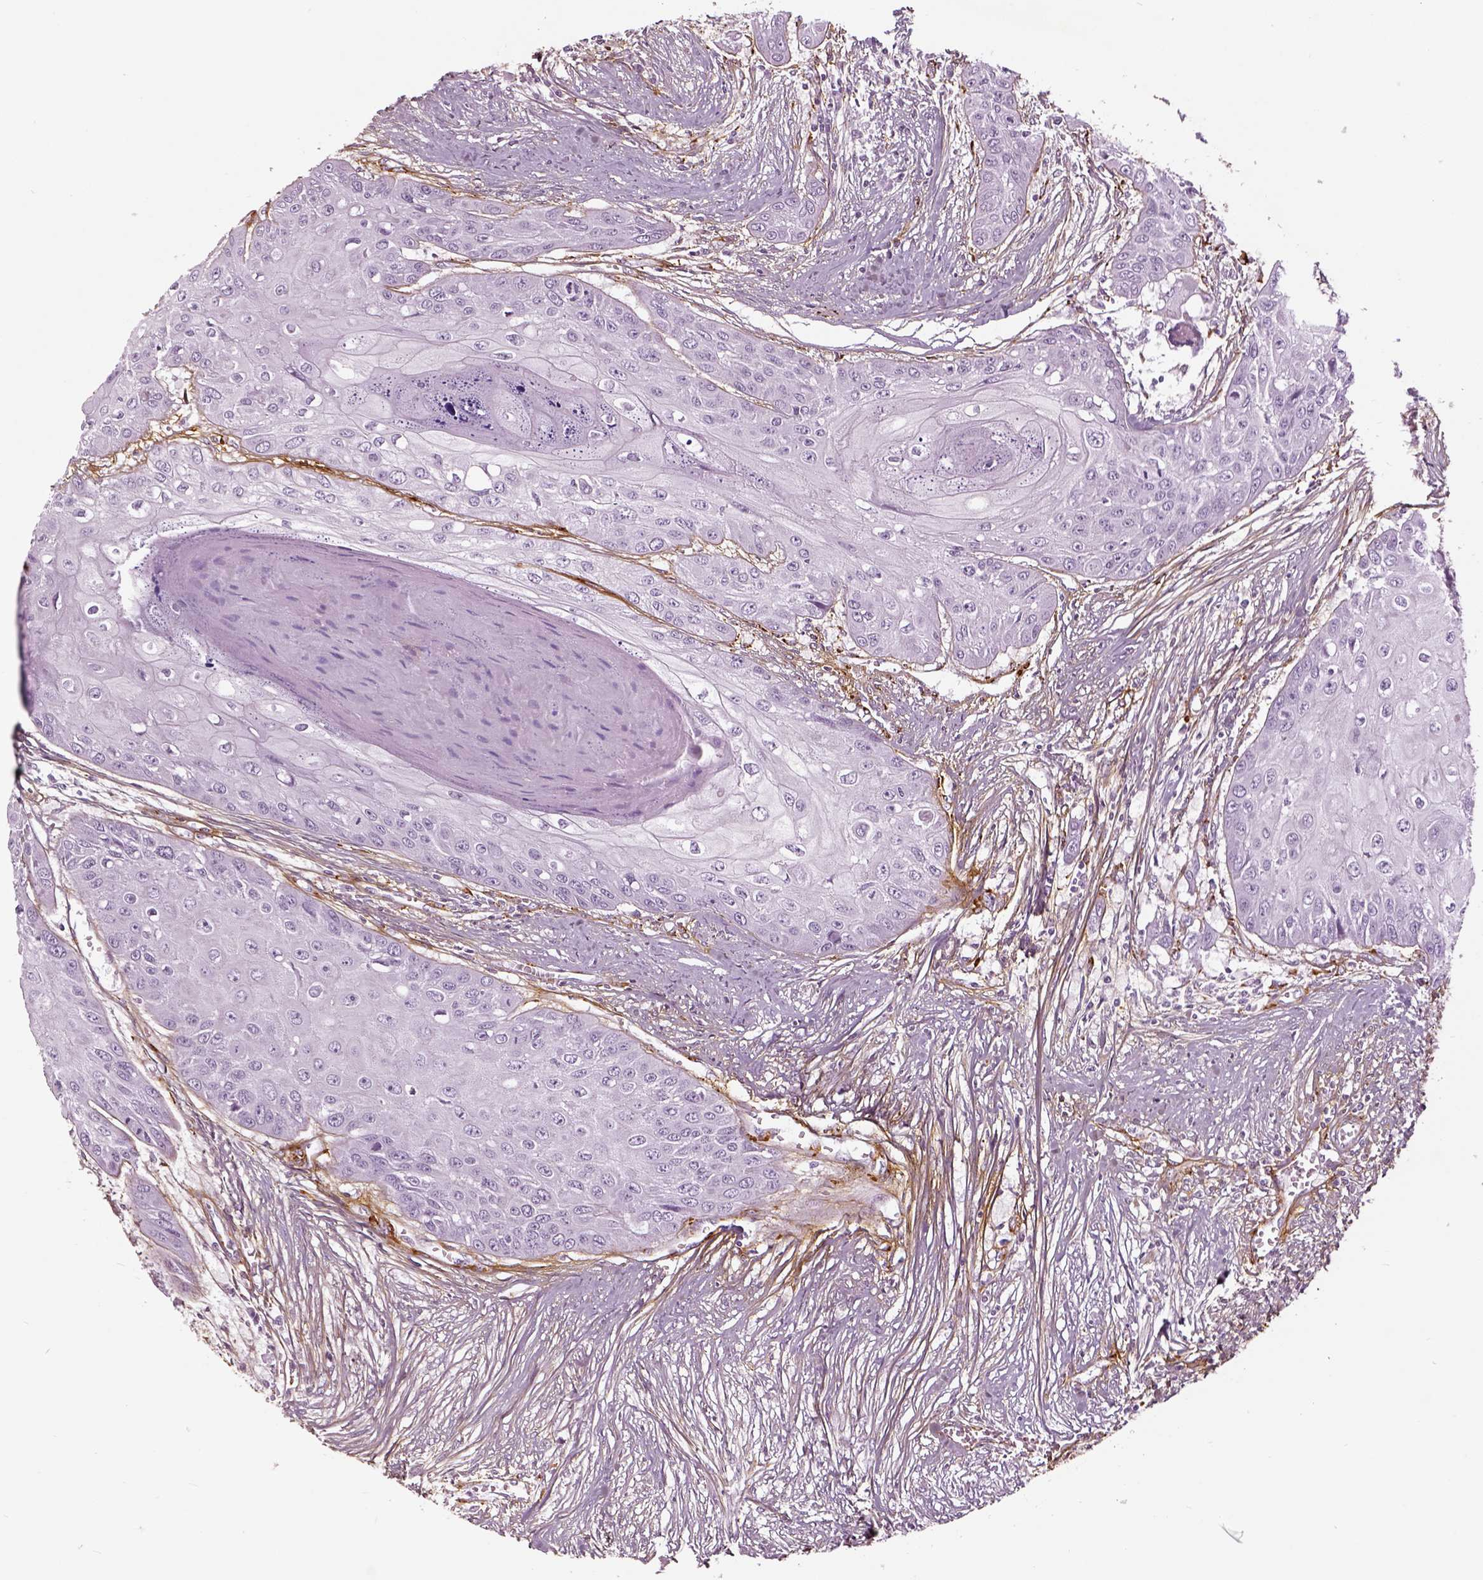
{"staining": {"intensity": "negative", "quantity": "none", "location": "none"}, "tissue": "head and neck cancer", "cell_type": "Tumor cells", "image_type": "cancer", "snomed": [{"axis": "morphology", "description": "Squamous cell carcinoma, NOS"}, {"axis": "topography", "description": "Oral tissue"}, {"axis": "topography", "description": "Head-Neck"}], "caption": "The image reveals no staining of tumor cells in head and neck cancer (squamous cell carcinoma).", "gene": "COL6A2", "patient": {"sex": "male", "age": 71}}